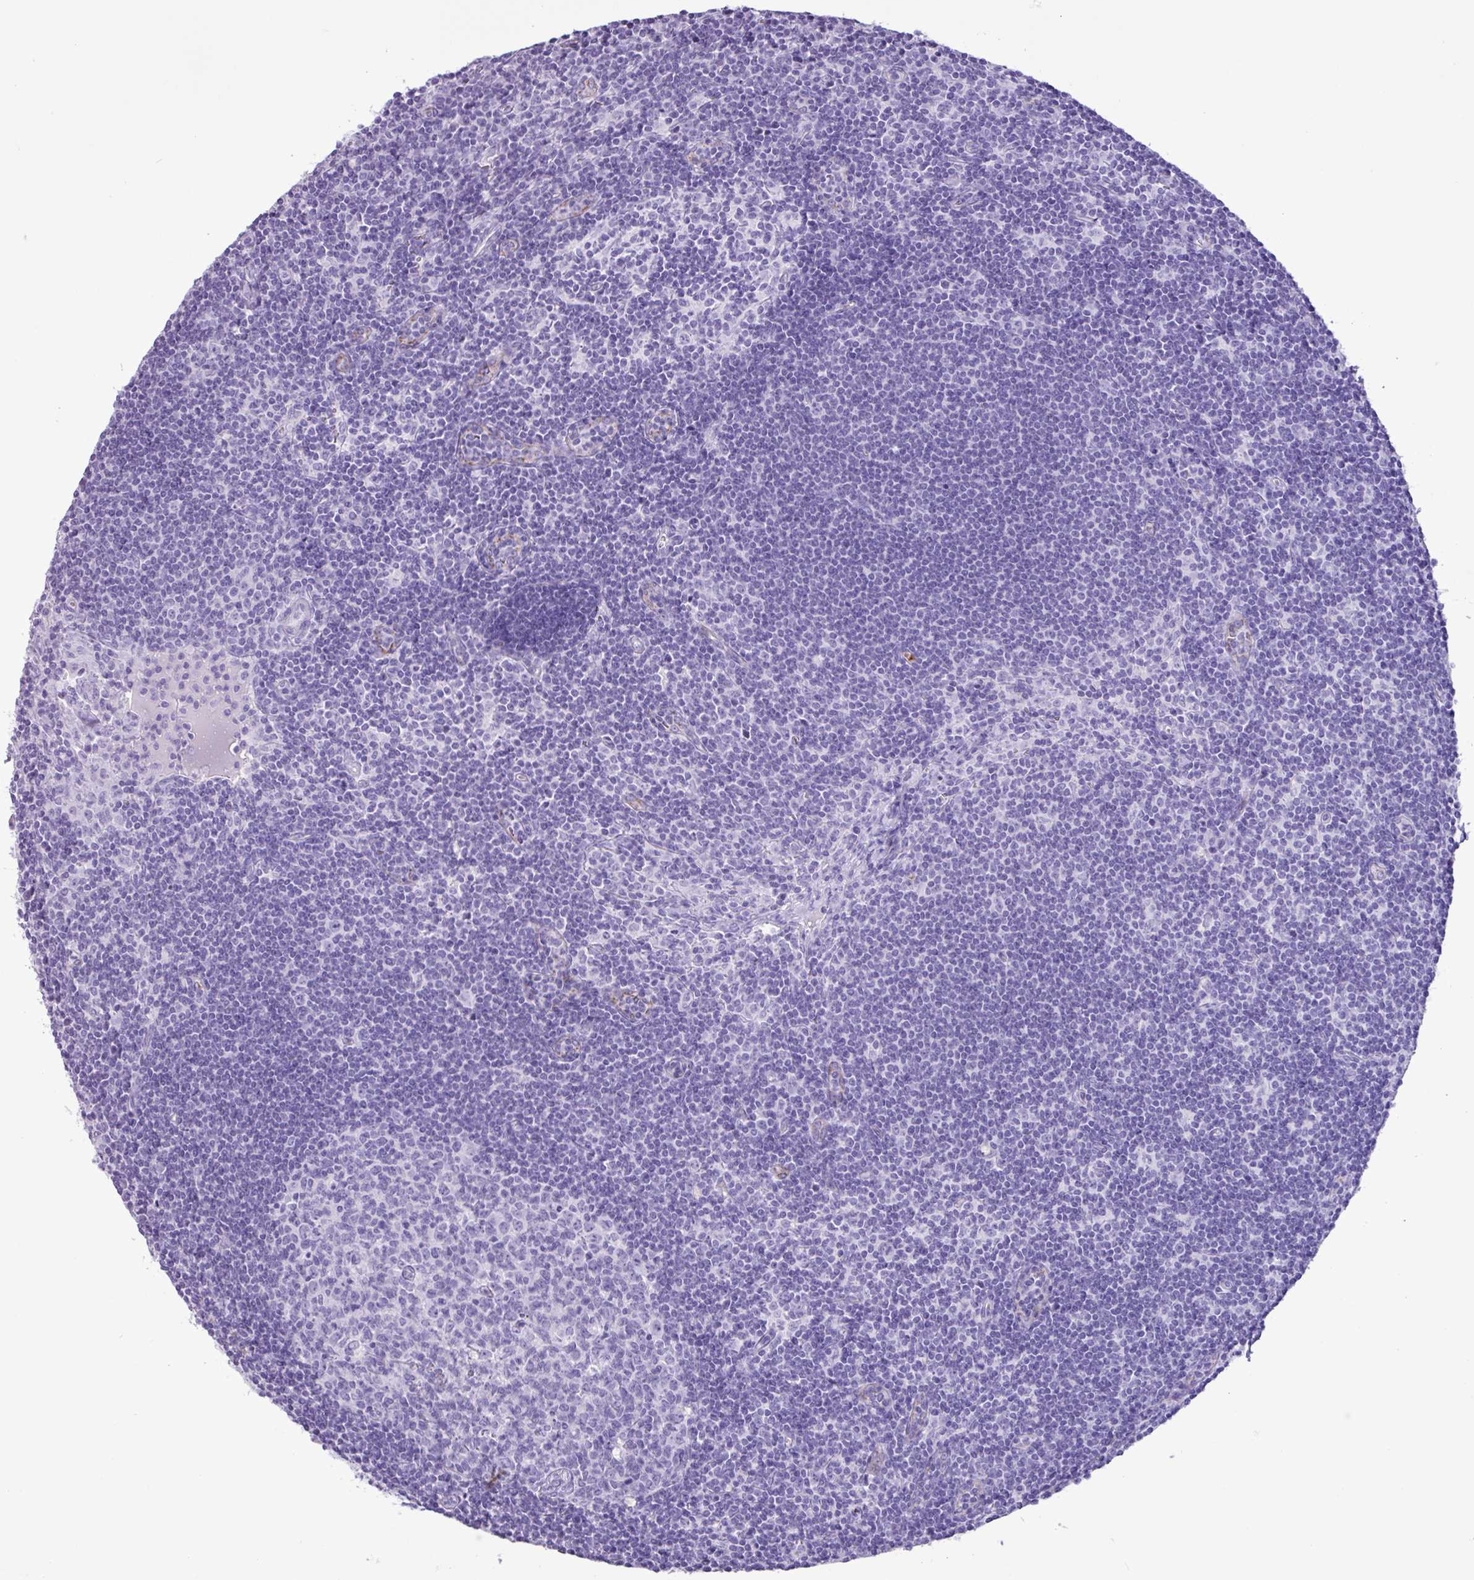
{"staining": {"intensity": "negative", "quantity": "none", "location": "none"}, "tissue": "lymph node", "cell_type": "Germinal center cells", "image_type": "normal", "snomed": [{"axis": "morphology", "description": "Normal tissue, NOS"}, {"axis": "topography", "description": "Lymph node"}], "caption": "This image is of normal lymph node stained with immunohistochemistry (IHC) to label a protein in brown with the nuclei are counter-stained blue. There is no staining in germinal center cells.", "gene": "CKMT2", "patient": {"sex": "female", "age": 29}}